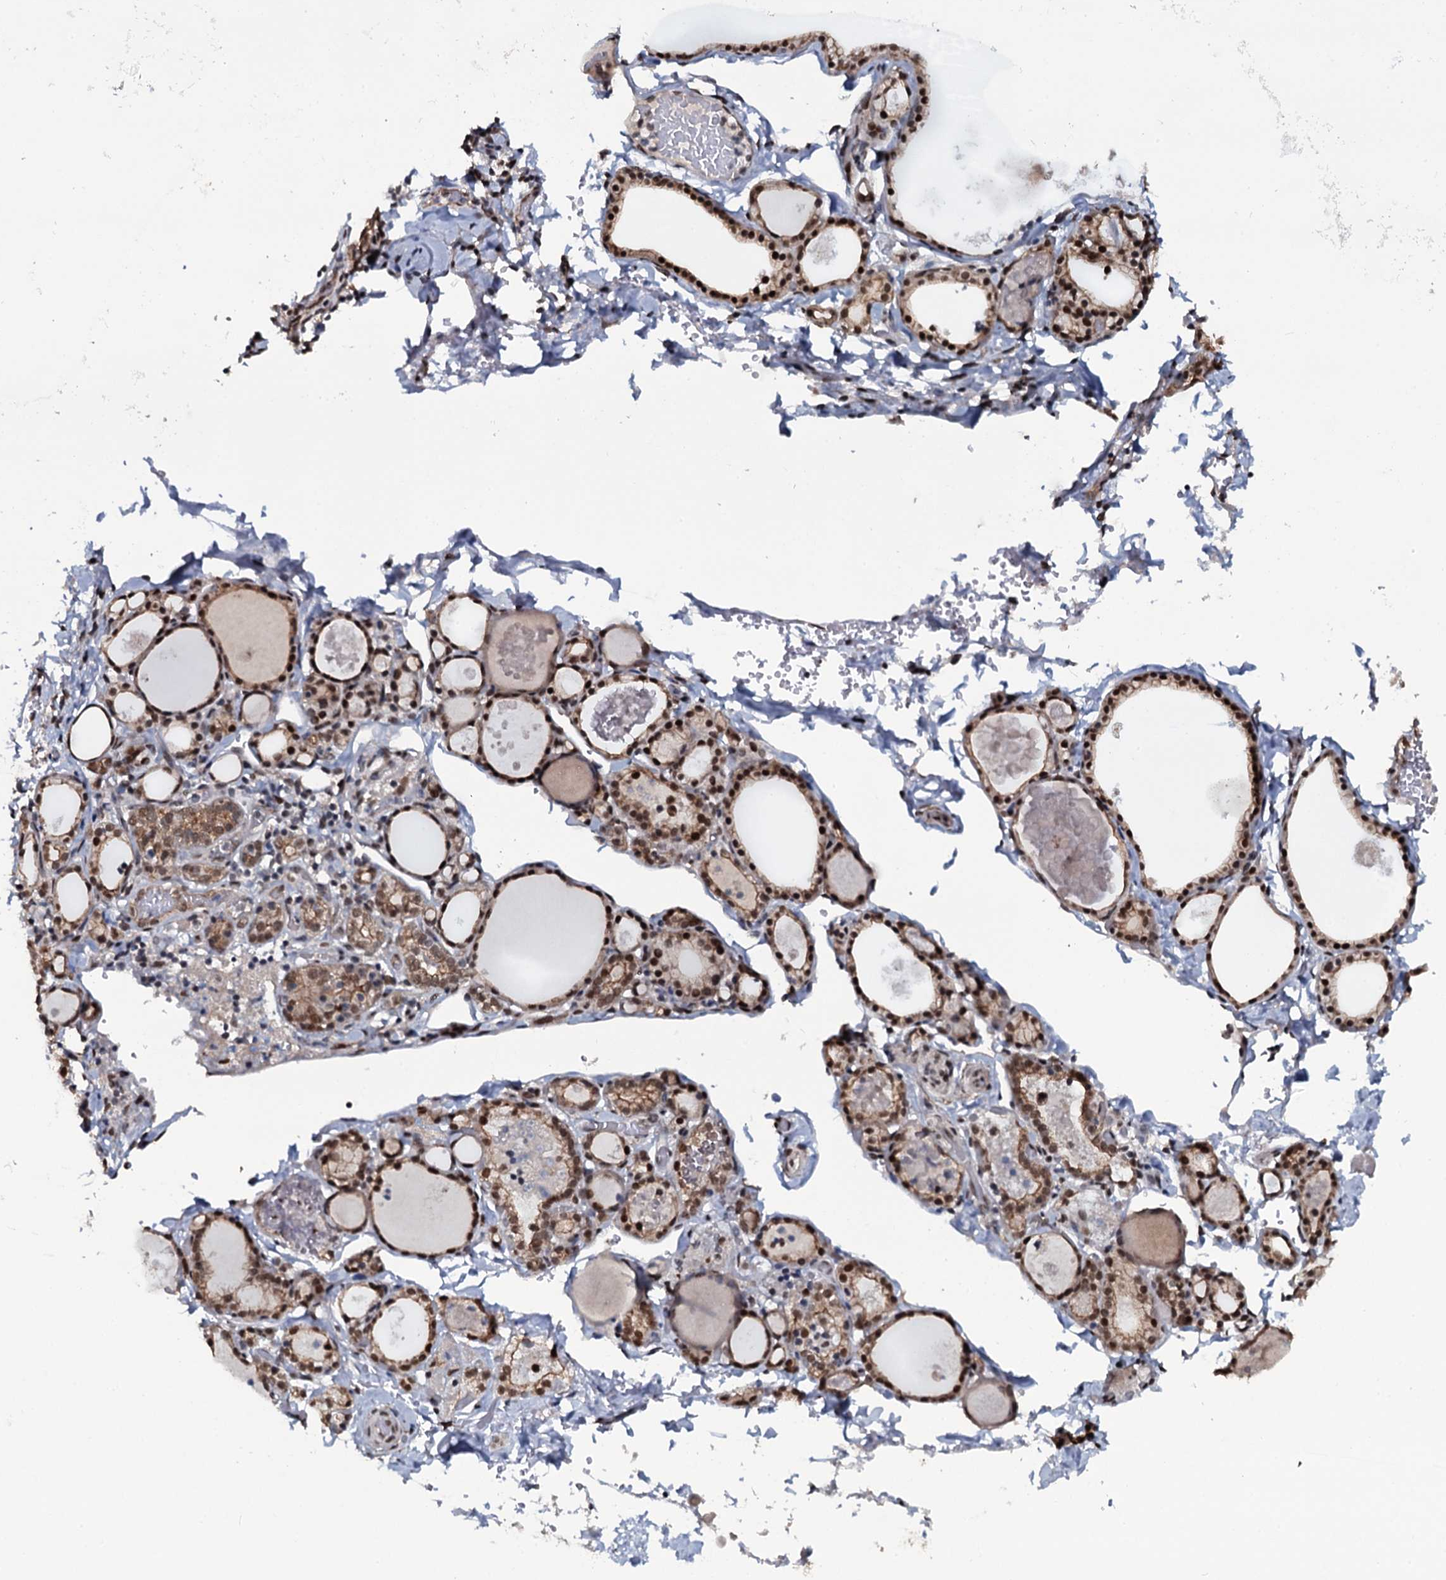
{"staining": {"intensity": "strong", "quantity": ">75%", "location": "cytoplasmic/membranous,nuclear"}, "tissue": "thyroid gland", "cell_type": "Glandular cells", "image_type": "normal", "snomed": [{"axis": "morphology", "description": "Normal tissue, NOS"}, {"axis": "topography", "description": "Thyroid gland"}], "caption": "A histopathology image showing strong cytoplasmic/membranous,nuclear positivity in about >75% of glandular cells in unremarkable thyroid gland, as visualized by brown immunohistochemical staining.", "gene": "SH2D4B", "patient": {"sex": "male", "age": 56}}